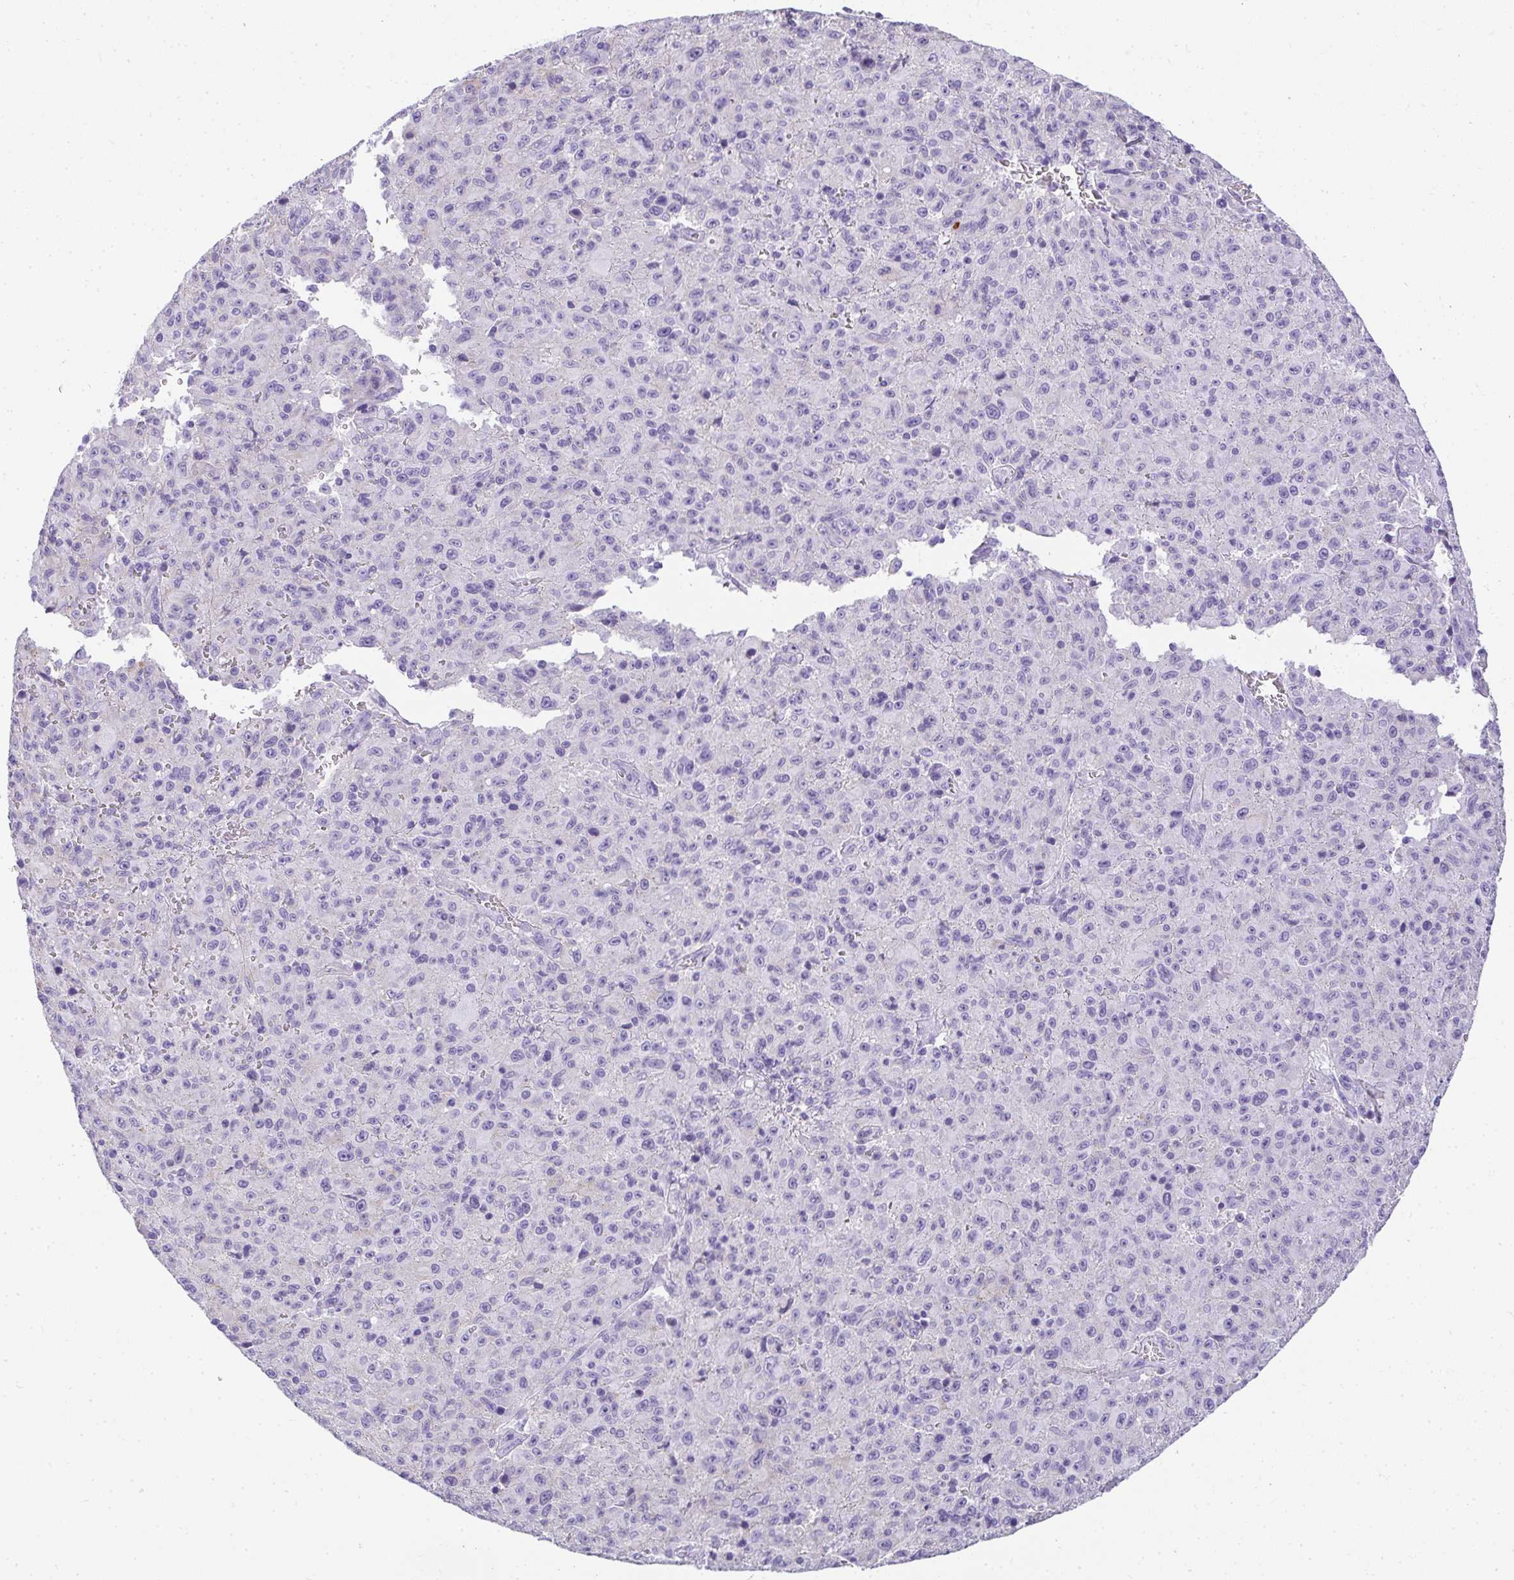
{"staining": {"intensity": "negative", "quantity": "none", "location": "none"}, "tissue": "melanoma", "cell_type": "Tumor cells", "image_type": "cancer", "snomed": [{"axis": "morphology", "description": "Malignant melanoma, NOS"}, {"axis": "topography", "description": "Skin"}], "caption": "Melanoma was stained to show a protein in brown. There is no significant expression in tumor cells.", "gene": "PLPPR3", "patient": {"sex": "male", "age": 46}}